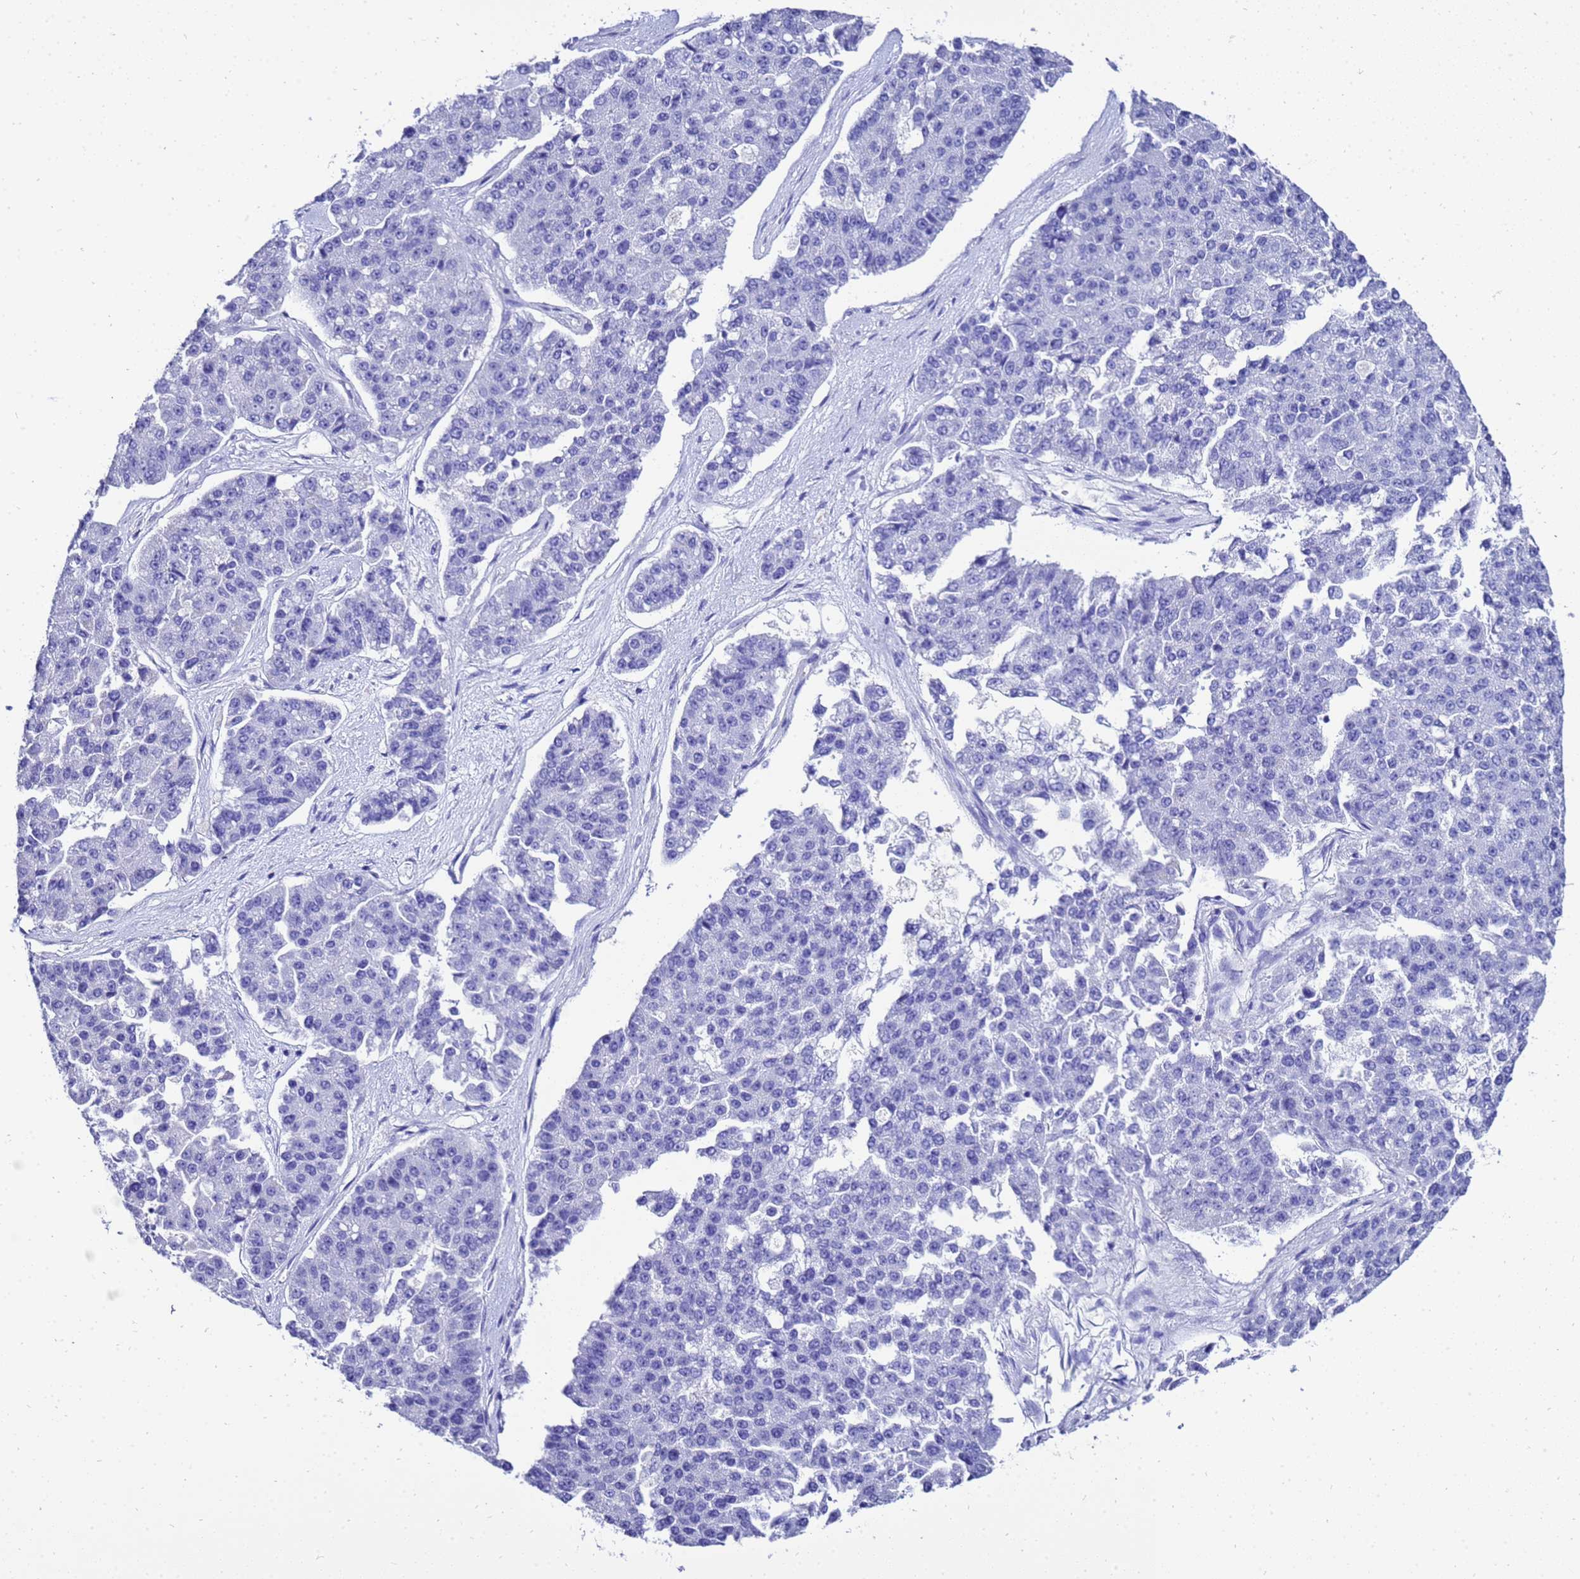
{"staining": {"intensity": "negative", "quantity": "none", "location": "none"}, "tissue": "pancreatic cancer", "cell_type": "Tumor cells", "image_type": "cancer", "snomed": [{"axis": "morphology", "description": "Adenocarcinoma, NOS"}, {"axis": "topography", "description": "Pancreas"}], "caption": "Immunohistochemistry (IHC) histopathology image of neoplastic tissue: adenocarcinoma (pancreatic) stained with DAB reveals no significant protein positivity in tumor cells.", "gene": "LIPF", "patient": {"sex": "male", "age": 50}}